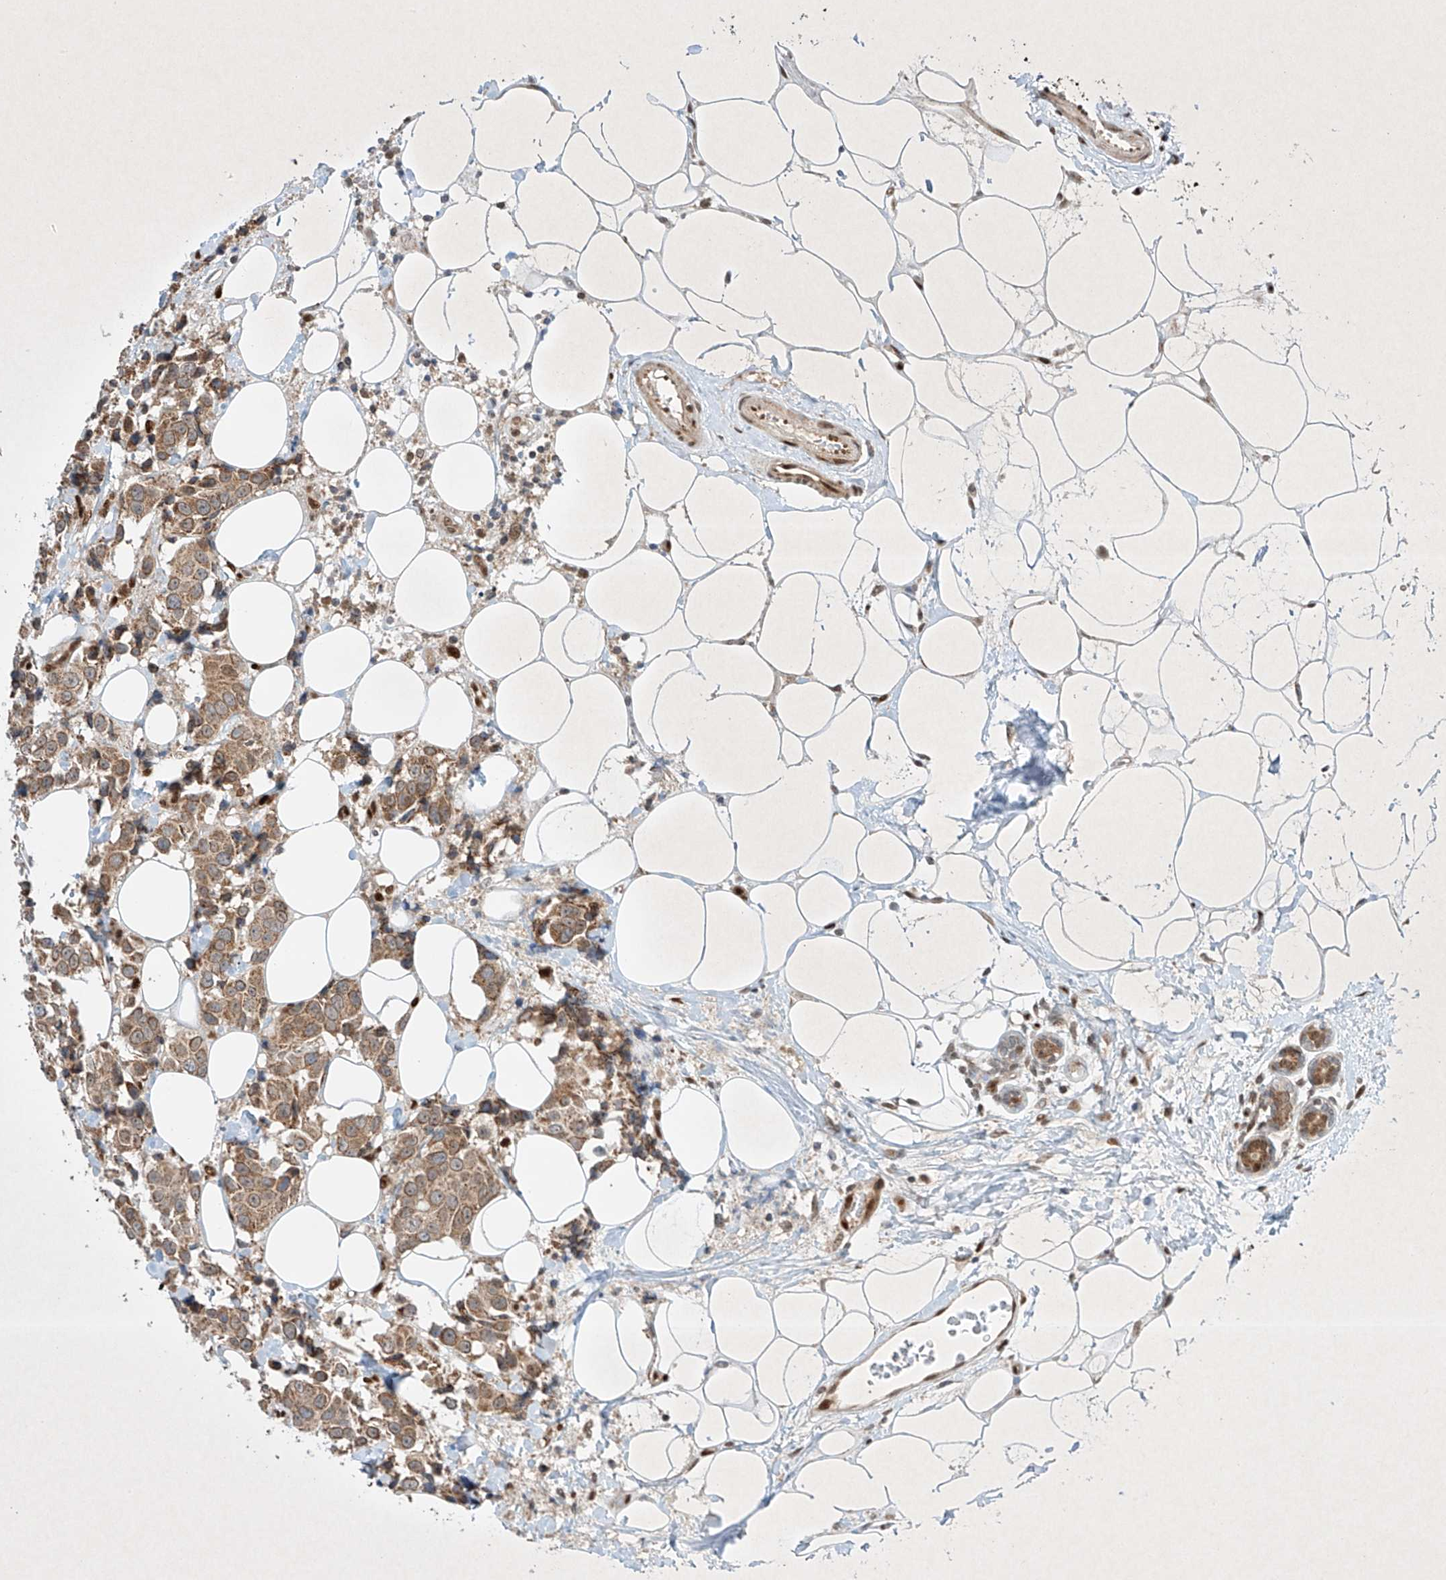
{"staining": {"intensity": "moderate", "quantity": ">75%", "location": "cytoplasmic/membranous"}, "tissue": "breast cancer", "cell_type": "Tumor cells", "image_type": "cancer", "snomed": [{"axis": "morphology", "description": "Normal tissue, NOS"}, {"axis": "morphology", "description": "Duct carcinoma"}, {"axis": "topography", "description": "Breast"}], "caption": "Protein expression analysis of intraductal carcinoma (breast) exhibits moderate cytoplasmic/membranous expression in approximately >75% of tumor cells. Using DAB (brown) and hematoxylin (blue) stains, captured at high magnification using brightfield microscopy.", "gene": "EPG5", "patient": {"sex": "female", "age": 39}}